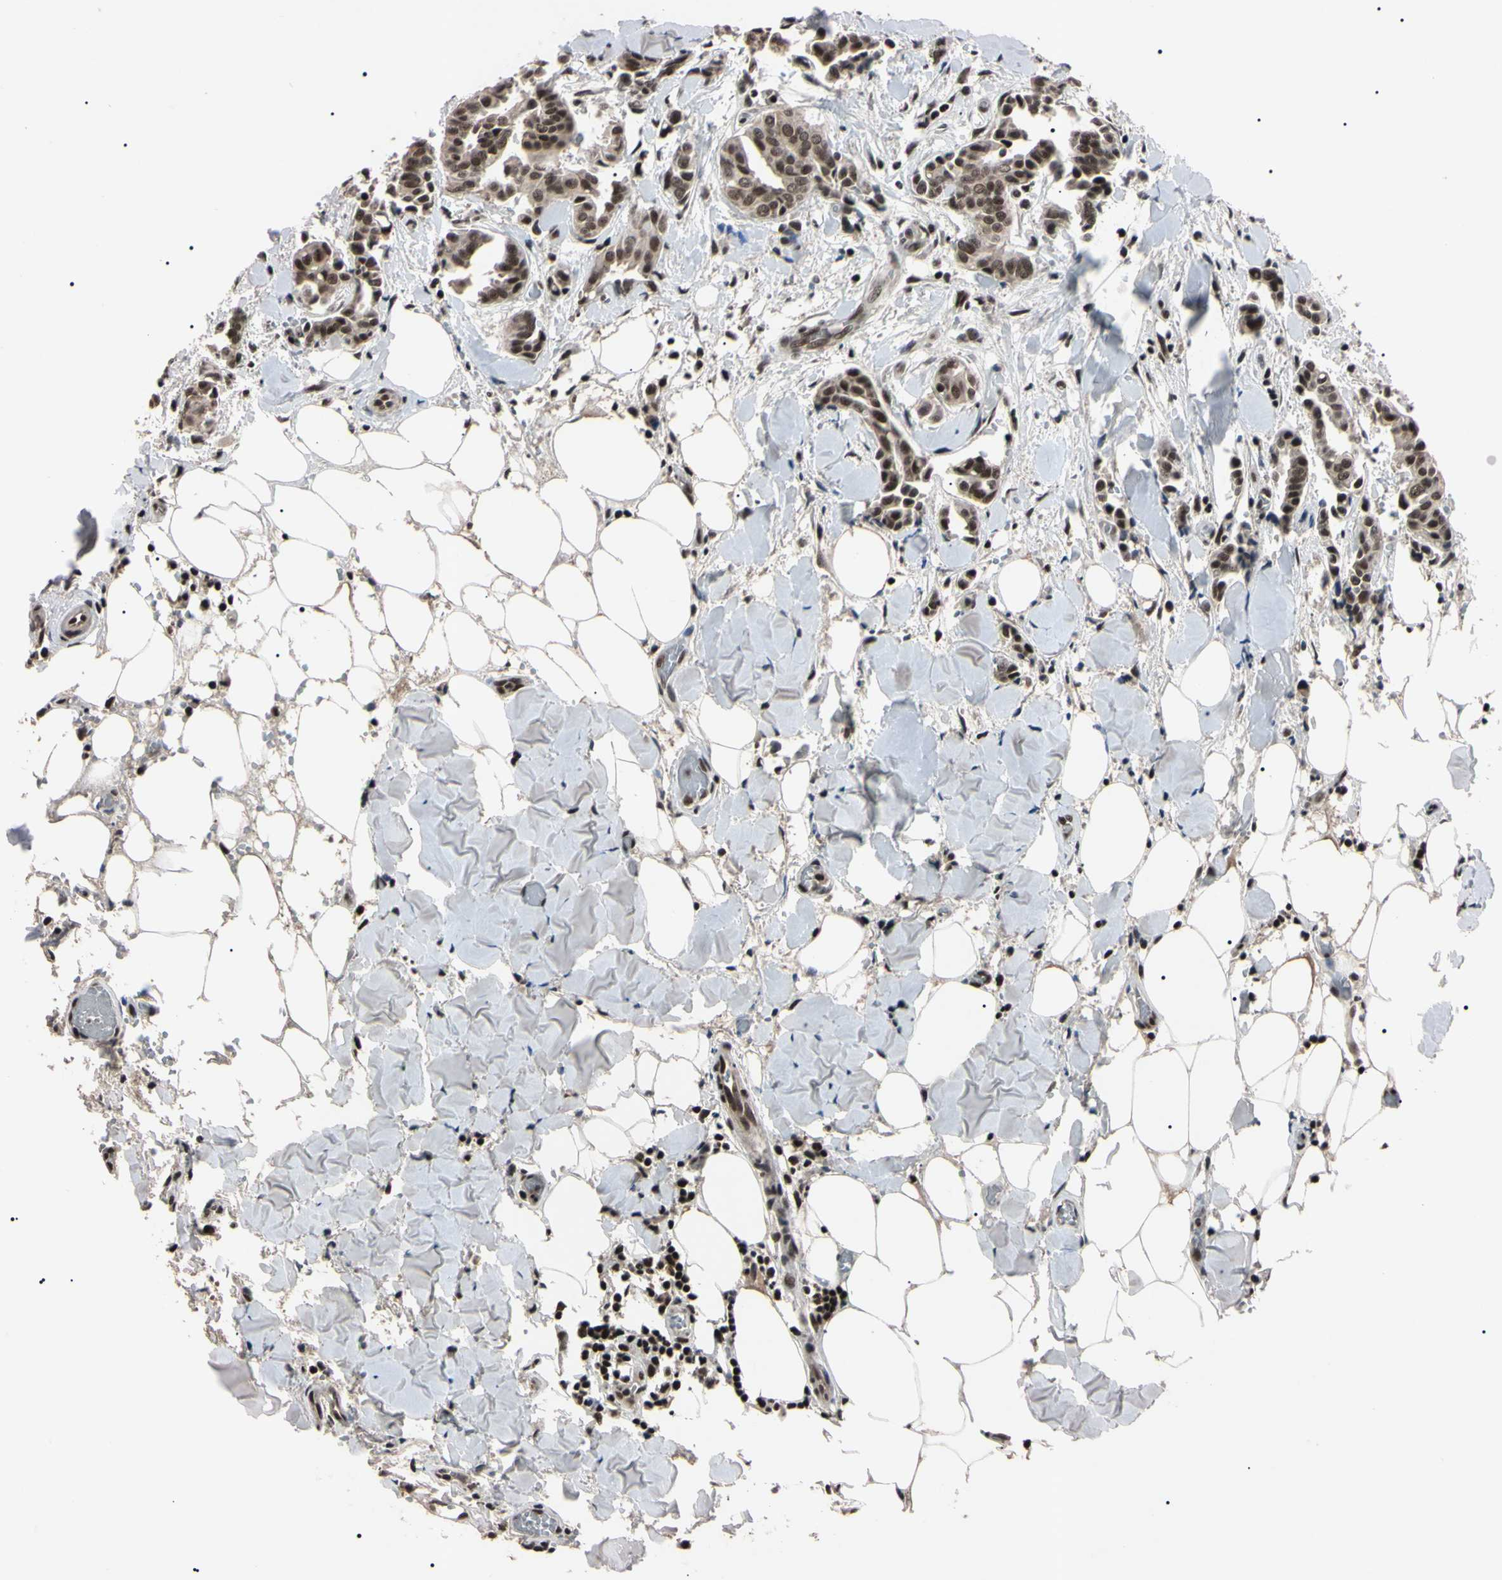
{"staining": {"intensity": "moderate", "quantity": ">75%", "location": "cytoplasmic/membranous,nuclear"}, "tissue": "head and neck cancer", "cell_type": "Tumor cells", "image_type": "cancer", "snomed": [{"axis": "morphology", "description": "Adenocarcinoma, NOS"}, {"axis": "topography", "description": "Salivary gland"}, {"axis": "topography", "description": "Head-Neck"}], "caption": "Immunohistochemistry (DAB (3,3'-diaminobenzidine)) staining of human head and neck adenocarcinoma displays moderate cytoplasmic/membranous and nuclear protein expression in approximately >75% of tumor cells.", "gene": "YY1", "patient": {"sex": "female", "age": 59}}